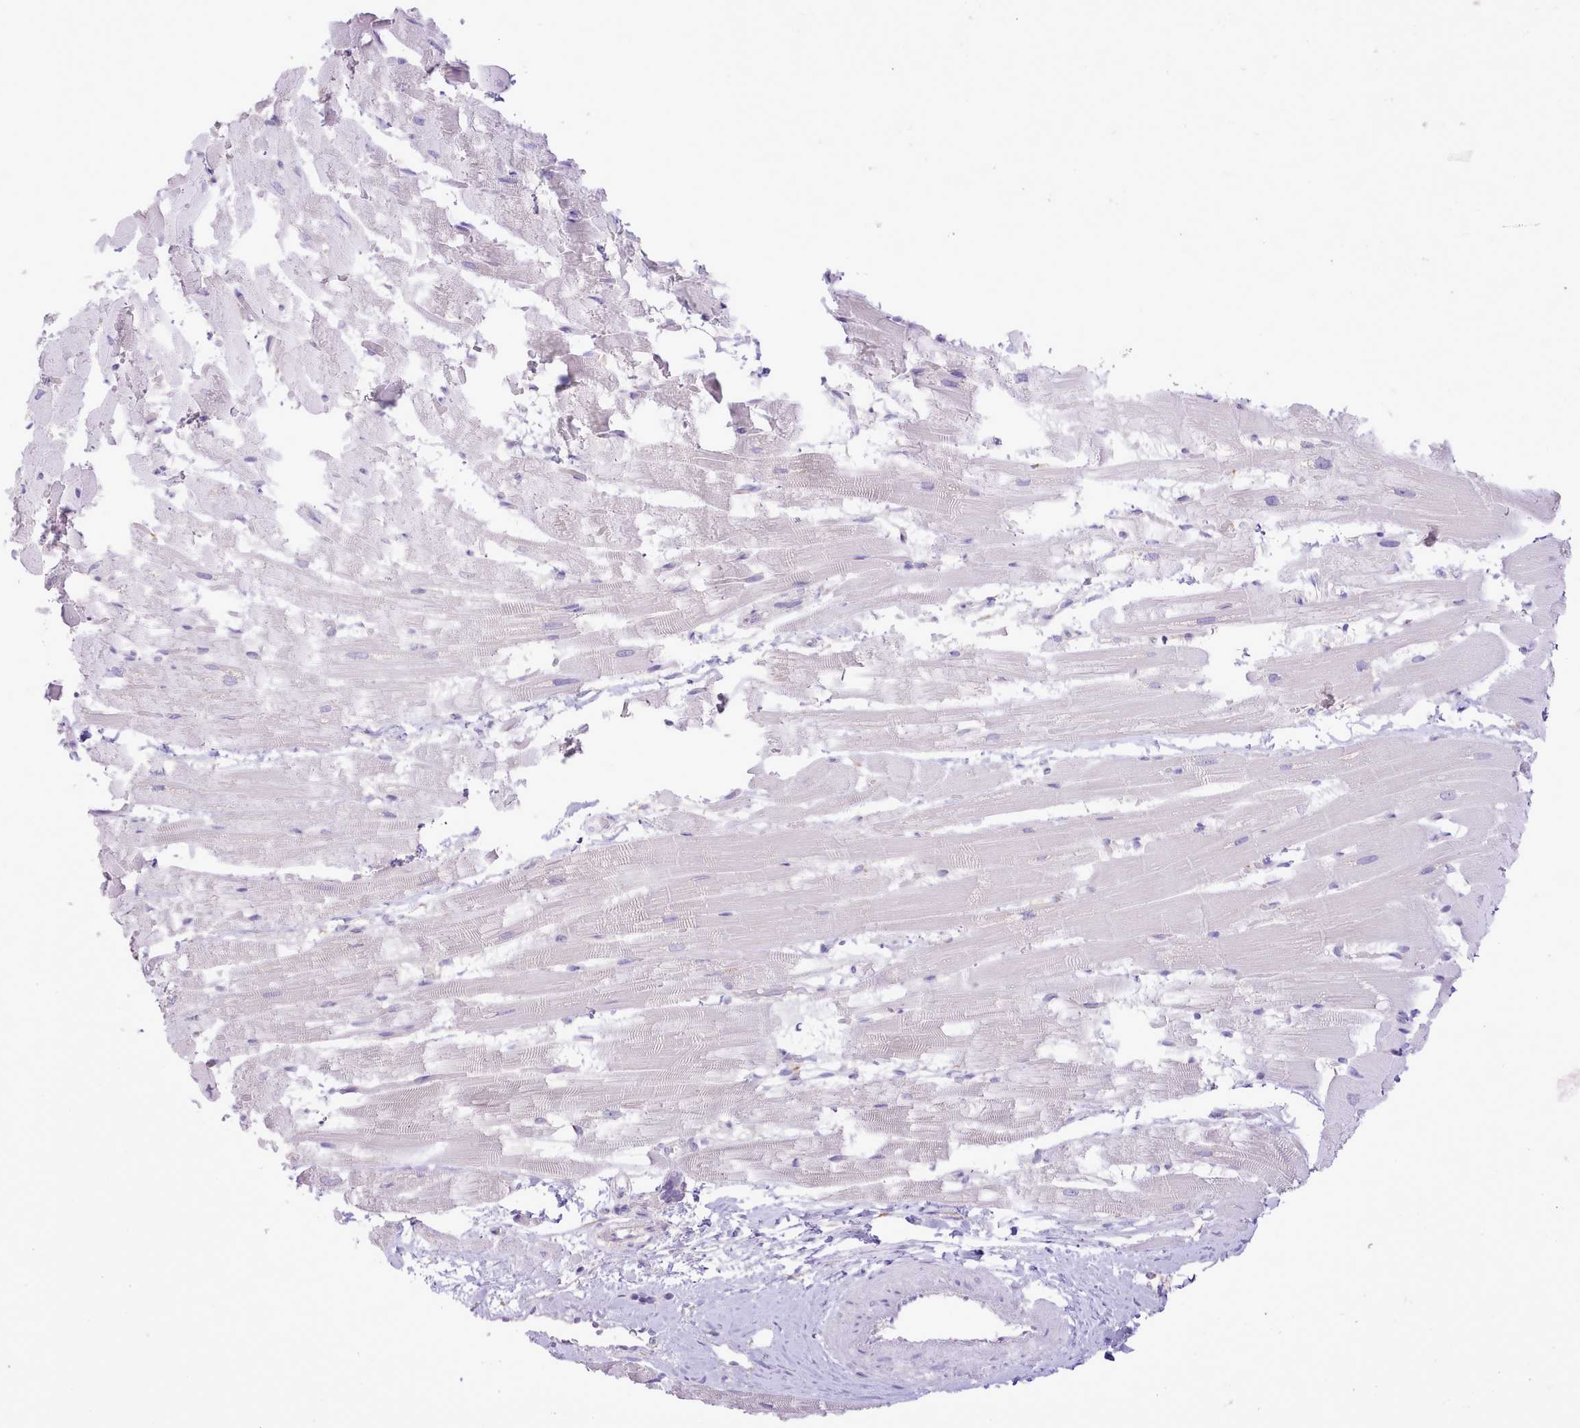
{"staining": {"intensity": "negative", "quantity": "none", "location": "none"}, "tissue": "heart muscle", "cell_type": "Cardiomyocytes", "image_type": "normal", "snomed": [{"axis": "morphology", "description": "Normal tissue, NOS"}, {"axis": "topography", "description": "Heart"}], "caption": "Heart muscle was stained to show a protein in brown. There is no significant staining in cardiomyocytes. Nuclei are stained in blue.", "gene": "CCL1", "patient": {"sex": "male", "age": 37}}